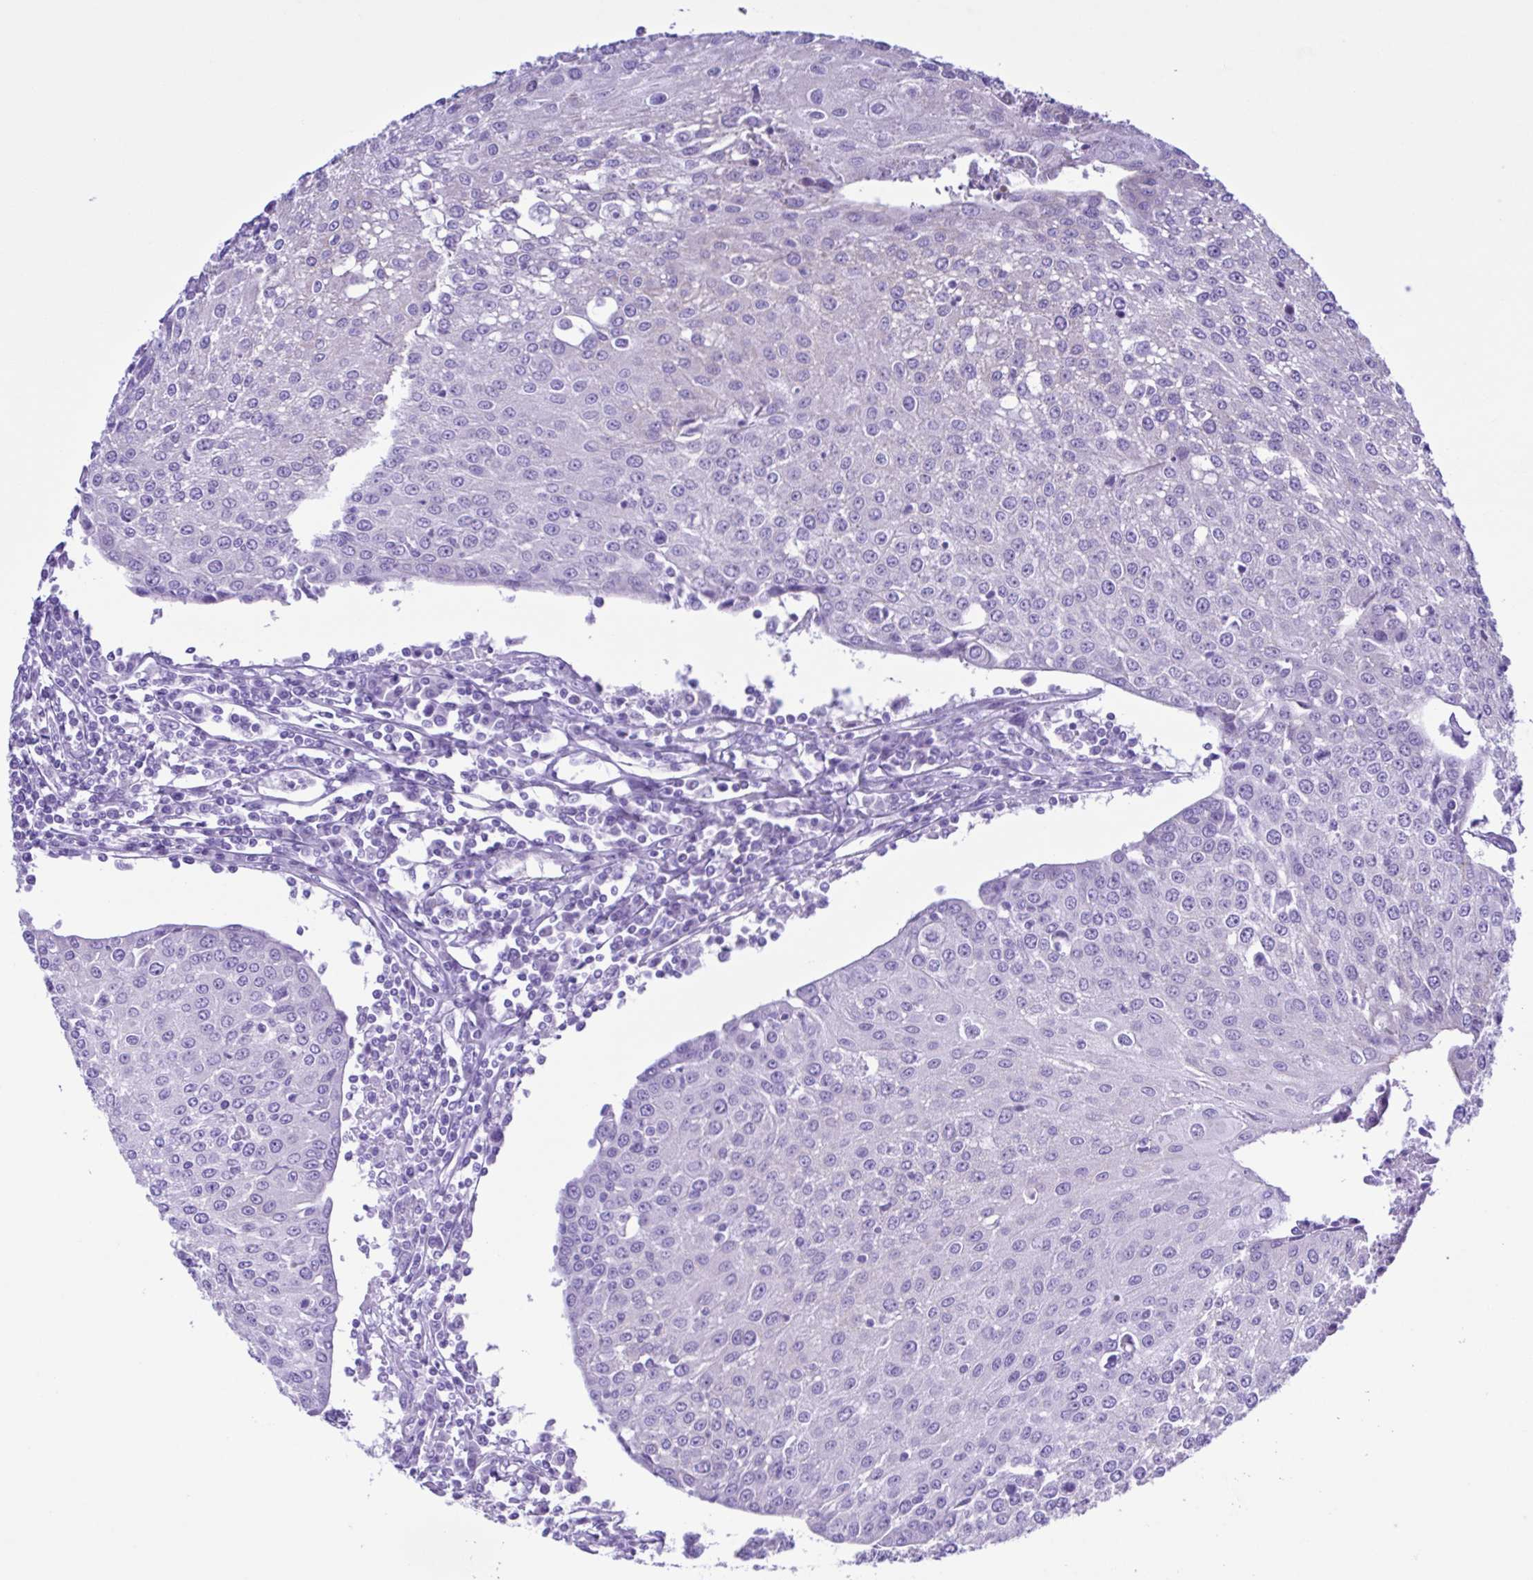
{"staining": {"intensity": "negative", "quantity": "none", "location": "none"}, "tissue": "urothelial cancer", "cell_type": "Tumor cells", "image_type": "cancer", "snomed": [{"axis": "morphology", "description": "Urothelial carcinoma, High grade"}, {"axis": "topography", "description": "Urinary bladder"}], "caption": "This is an IHC histopathology image of human urothelial cancer. There is no staining in tumor cells.", "gene": "CYP11A1", "patient": {"sex": "female", "age": 85}}